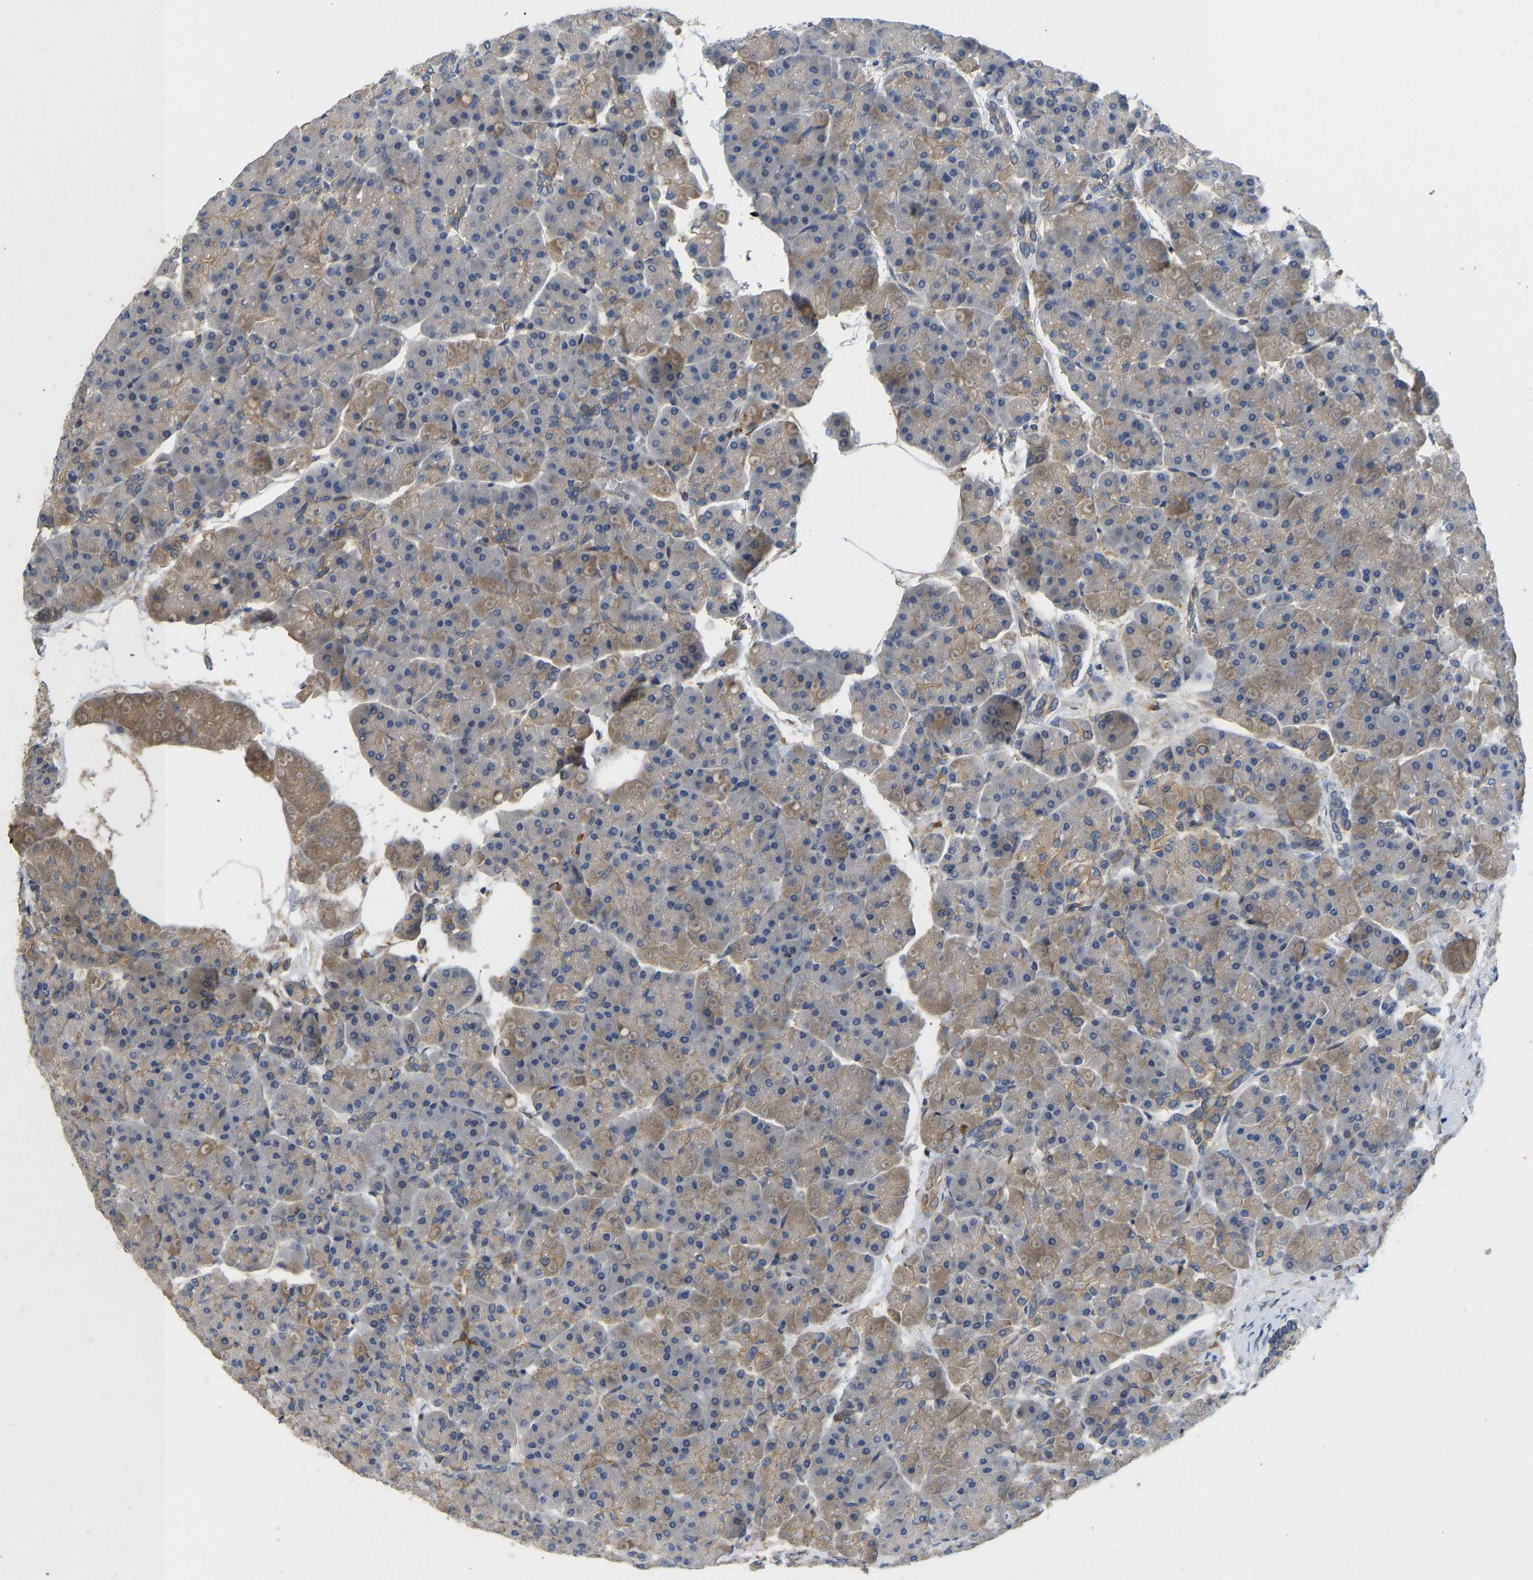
{"staining": {"intensity": "moderate", "quantity": "25%-75%", "location": "cytoplasmic/membranous"}, "tissue": "pancreas", "cell_type": "Exocrine glandular cells", "image_type": "normal", "snomed": [{"axis": "morphology", "description": "Normal tissue, NOS"}, {"axis": "topography", "description": "Pancreas"}], "caption": "An IHC histopathology image of normal tissue is shown. Protein staining in brown highlights moderate cytoplasmic/membranous positivity in pancreas within exocrine glandular cells.", "gene": "VCPKMT", "patient": {"sex": "female", "age": 70}}